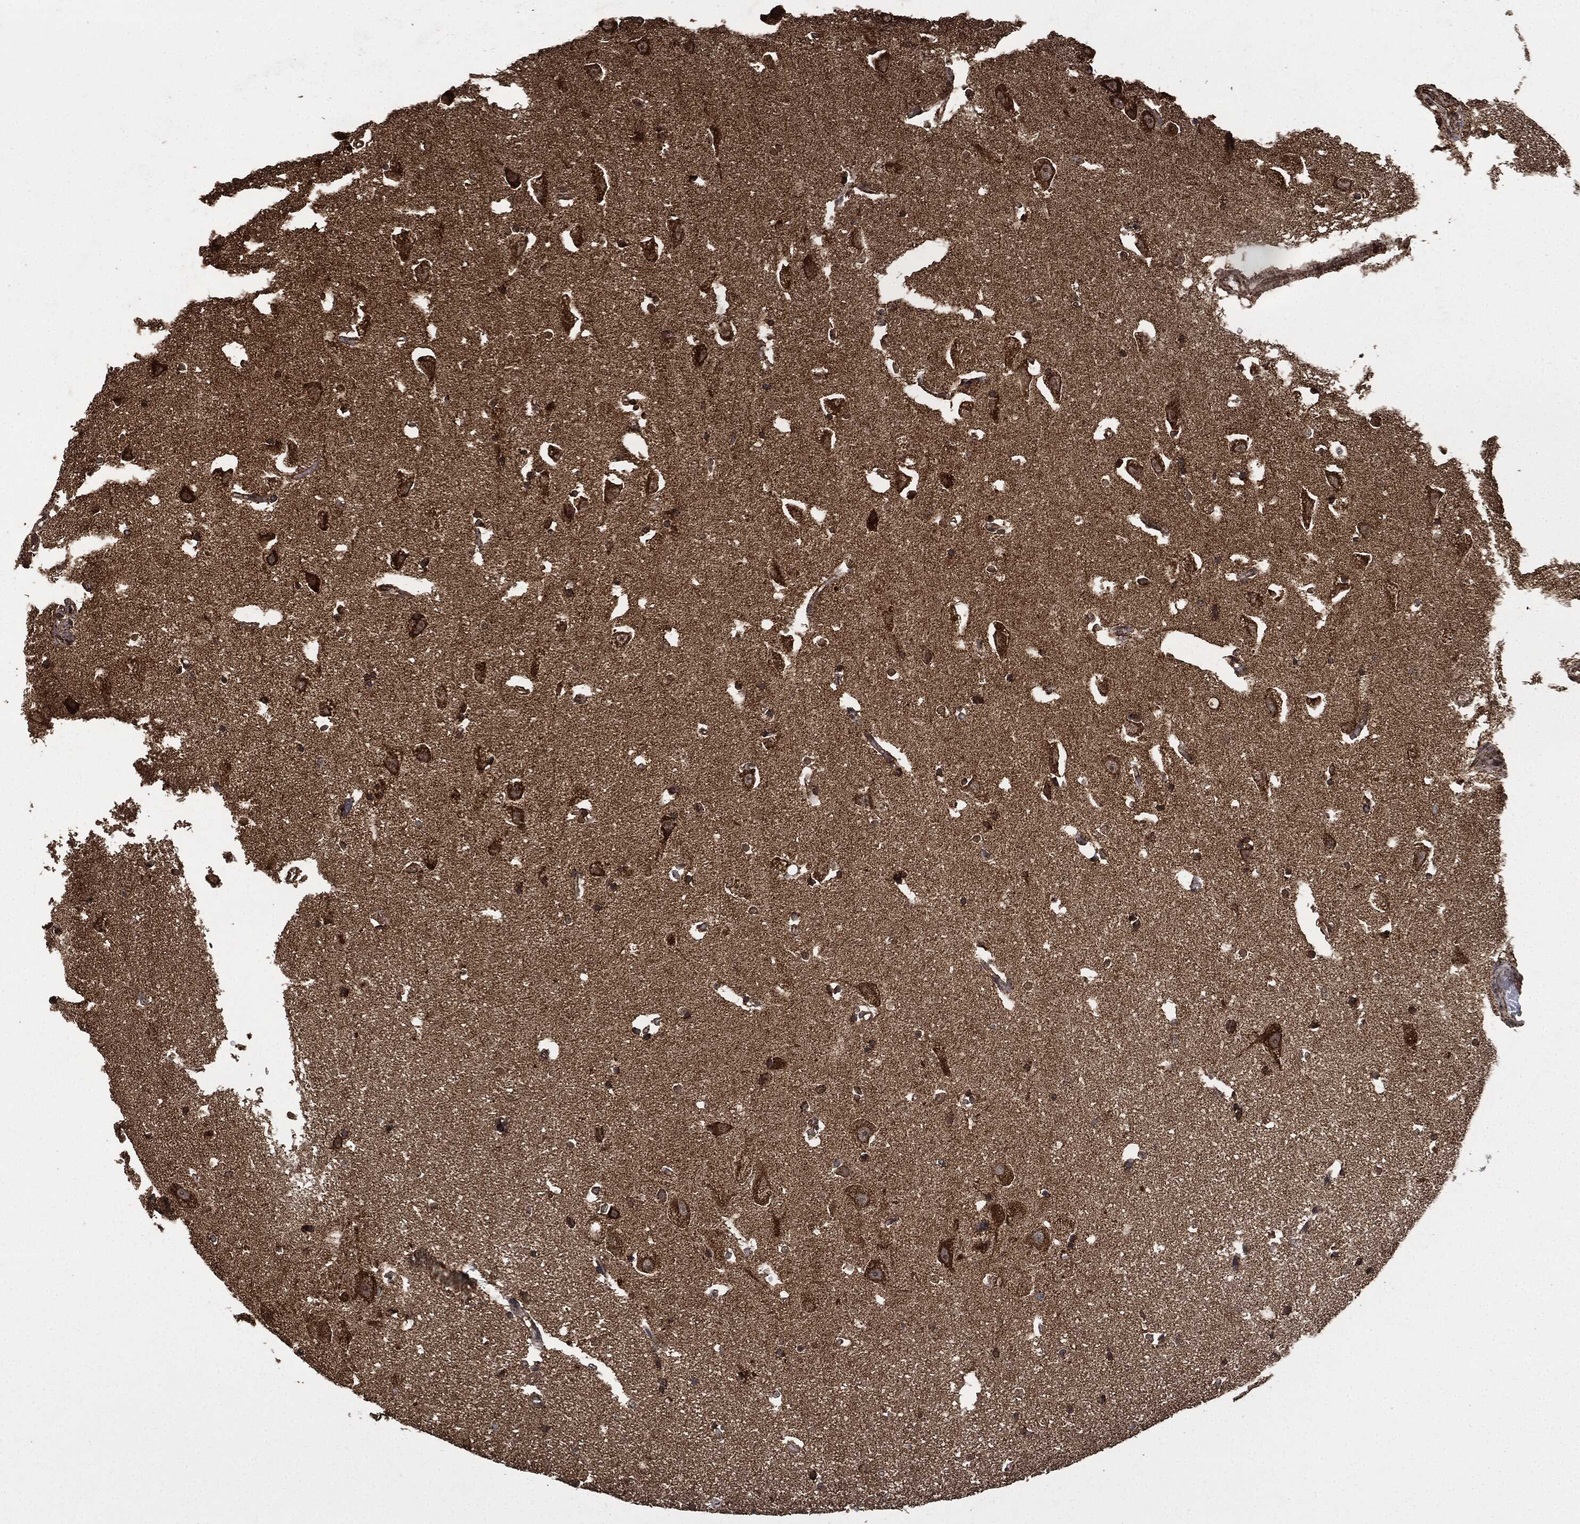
{"staining": {"intensity": "strong", "quantity": ">75%", "location": "cytoplasmic/membranous"}, "tissue": "hippocampus", "cell_type": "Glial cells", "image_type": "normal", "snomed": [{"axis": "morphology", "description": "Normal tissue, NOS"}, {"axis": "topography", "description": "Lateral ventricle wall"}, {"axis": "topography", "description": "Hippocampus"}], "caption": "Unremarkable hippocampus demonstrates strong cytoplasmic/membranous positivity in approximately >75% of glial cells, visualized by immunohistochemistry.", "gene": "LIG3", "patient": {"sex": "female", "age": 63}}